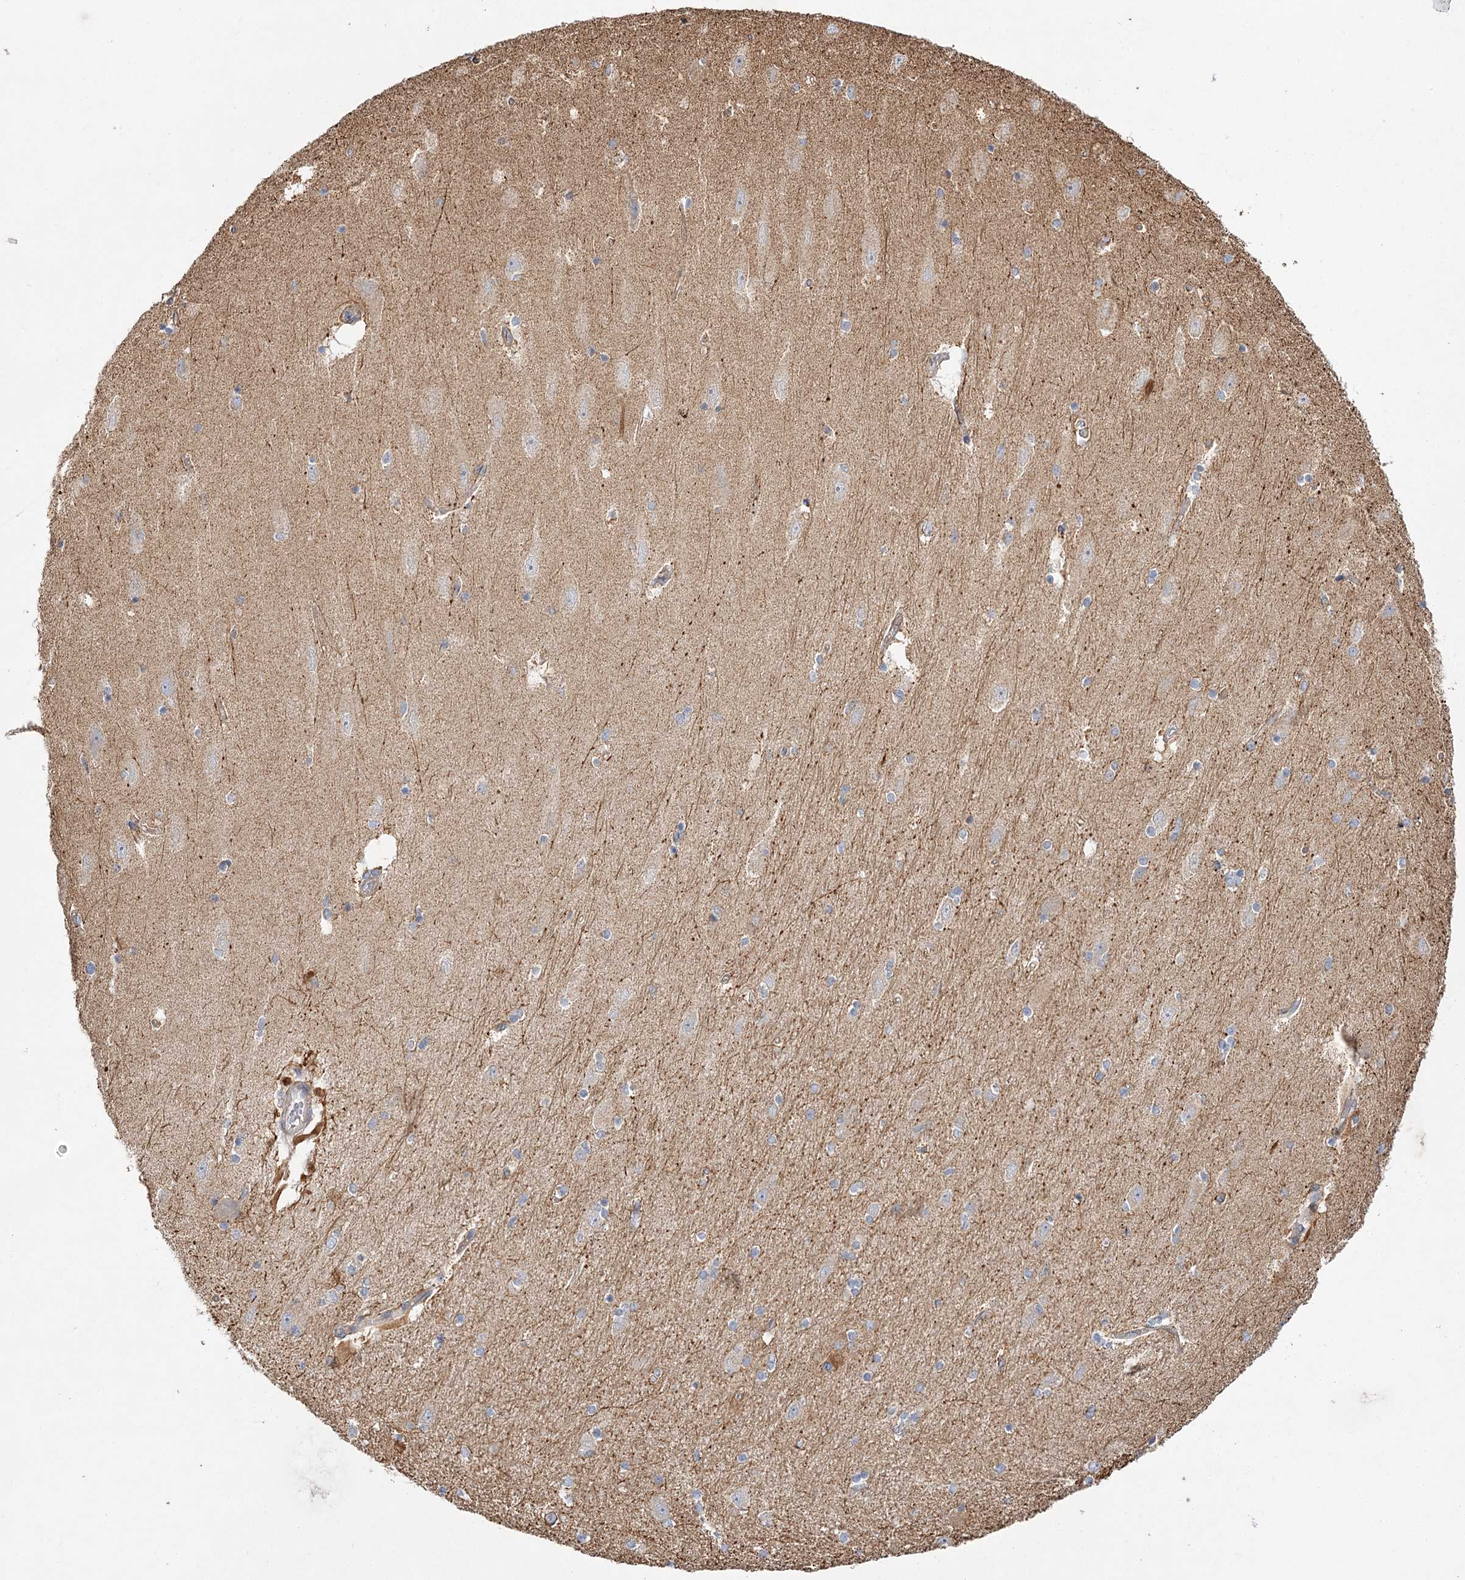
{"staining": {"intensity": "negative", "quantity": "none", "location": "none"}, "tissue": "hippocampus", "cell_type": "Glial cells", "image_type": "normal", "snomed": [{"axis": "morphology", "description": "Normal tissue, NOS"}, {"axis": "topography", "description": "Hippocampus"}], "caption": "An image of hippocampus stained for a protein shows no brown staining in glial cells.", "gene": "ZFYVE16", "patient": {"sex": "female", "age": 54}}